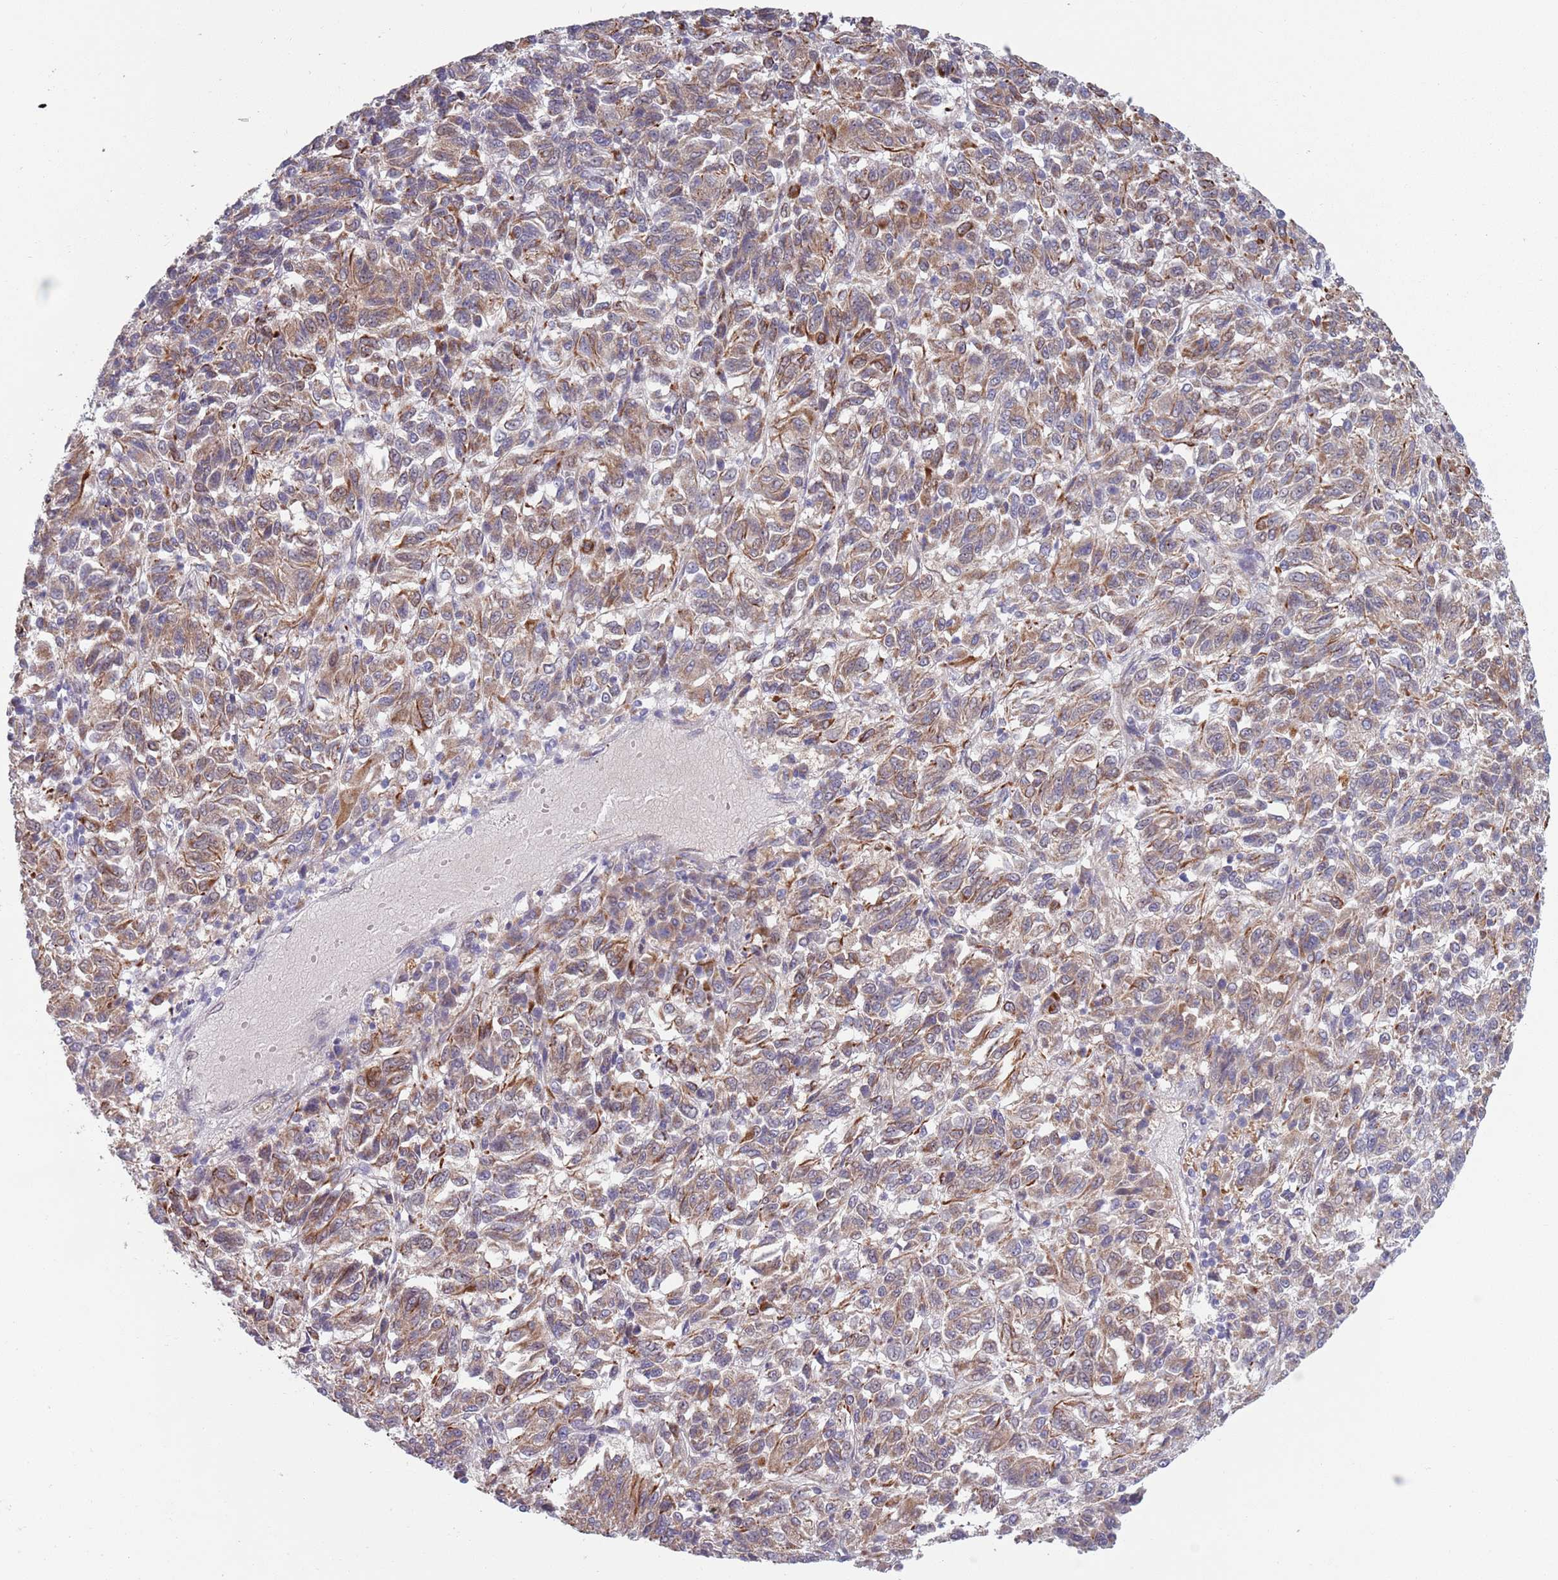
{"staining": {"intensity": "moderate", "quantity": ">75%", "location": "cytoplasmic/membranous"}, "tissue": "melanoma", "cell_type": "Tumor cells", "image_type": "cancer", "snomed": [{"axis": "morphology", "description": "Malignant melanoma, Metastatic site"}, {"axis": "topography", "description": "Lung"}], "caption": "Human malignant melanoma (metastatic site) stained for a protein (brown) reveals moderate cytoplasmic/membranous positive expression in about >75% of tumor cells.", "gene": "TYW1", "patient": {"sex": "male", "age": 64}}